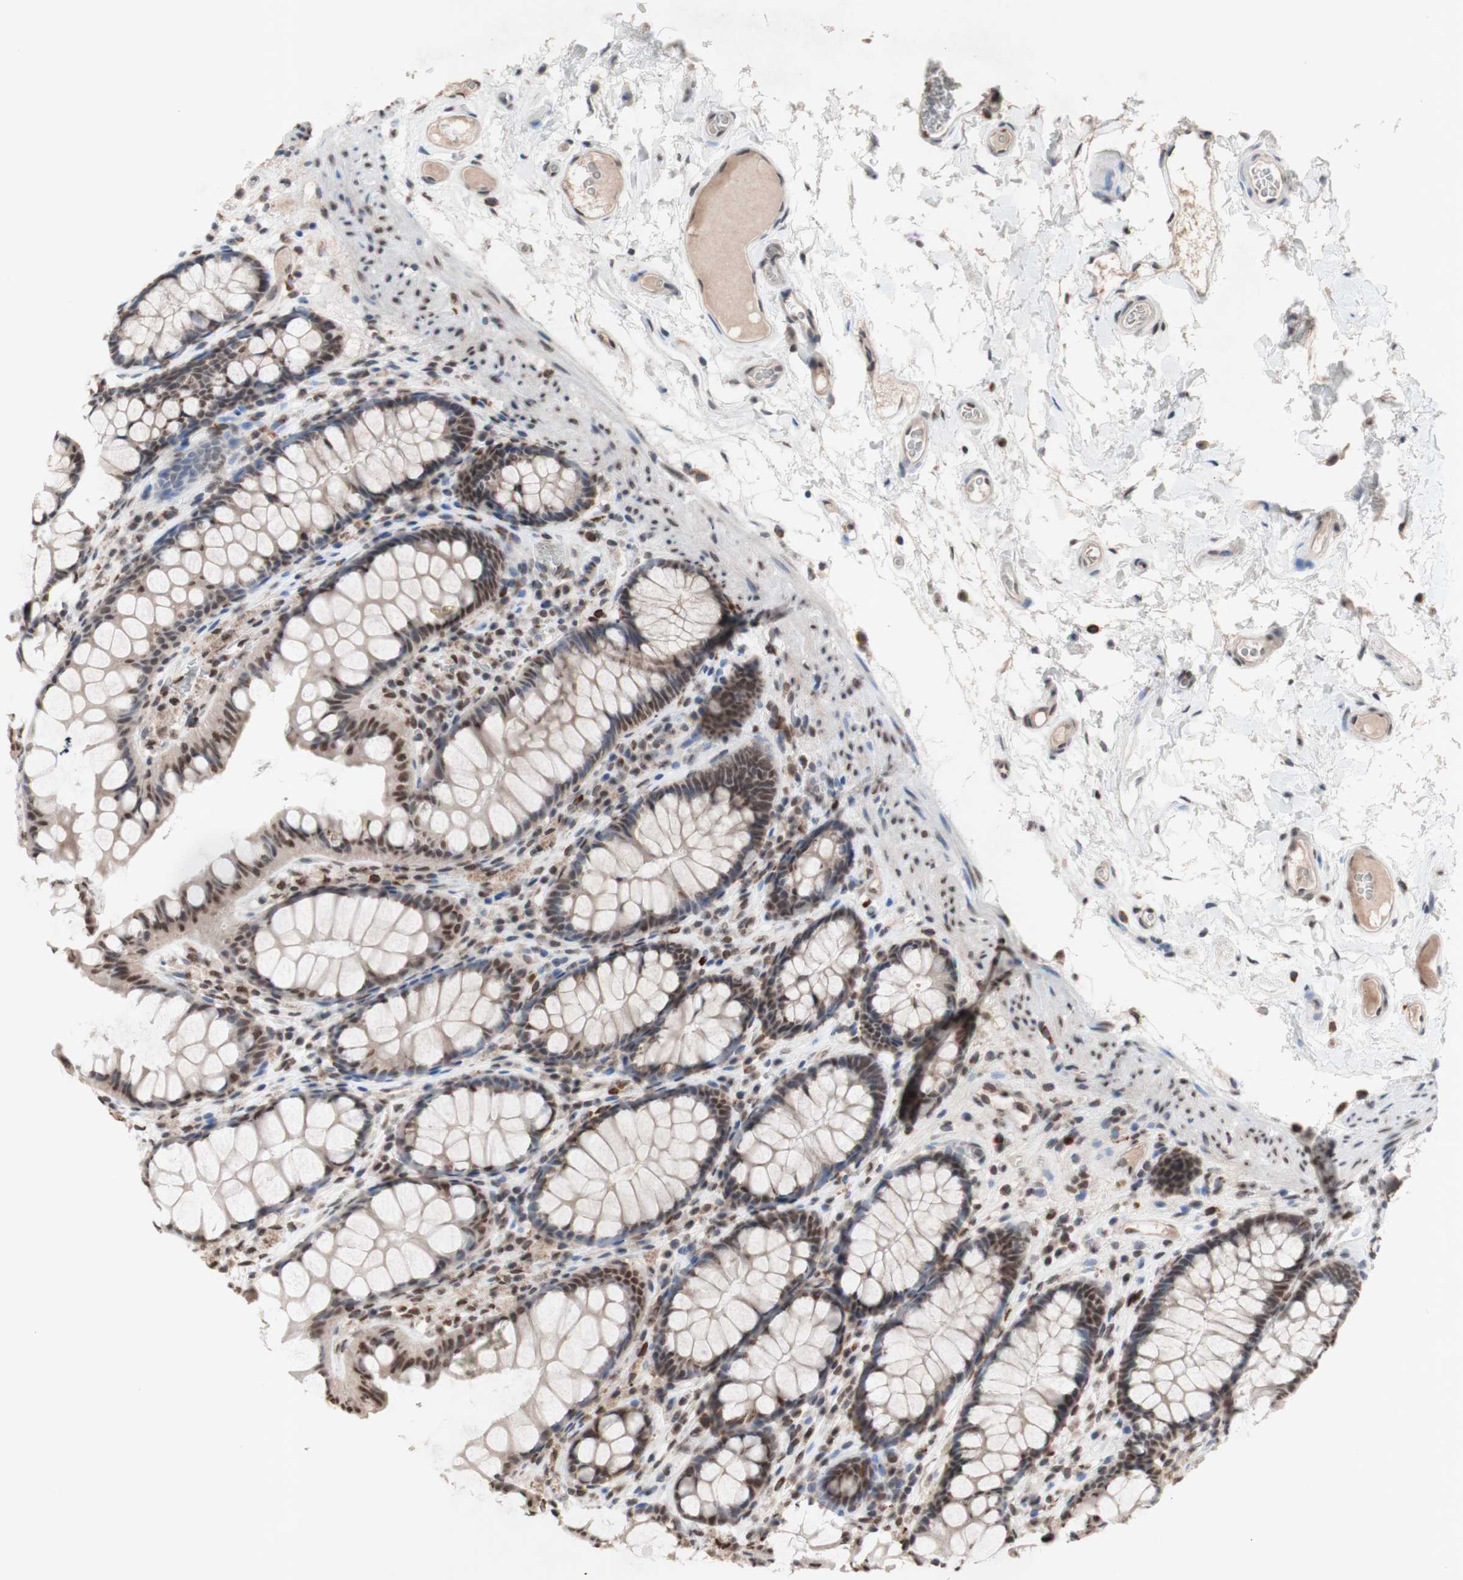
{"staining": {"intensity": "moderate", "quantity": ">75%", "location": "nuclear"}, "tissue": "colon", "cell_type": "Endothelial cells", "image_type": "normal", "snomed": [{"axis": "morphology", "description": "Normal tissue, NOS"}, {"axis": "topography", "description": "Colon"}], "caption": "This is a photomicrograph of immunohistochemistry (IHC) staining of normal colon, which shows moderate staining in the nuclear of endothelial cells.", "gene": "SFPQ", "patient": {"sex": "female", "age": 55}}